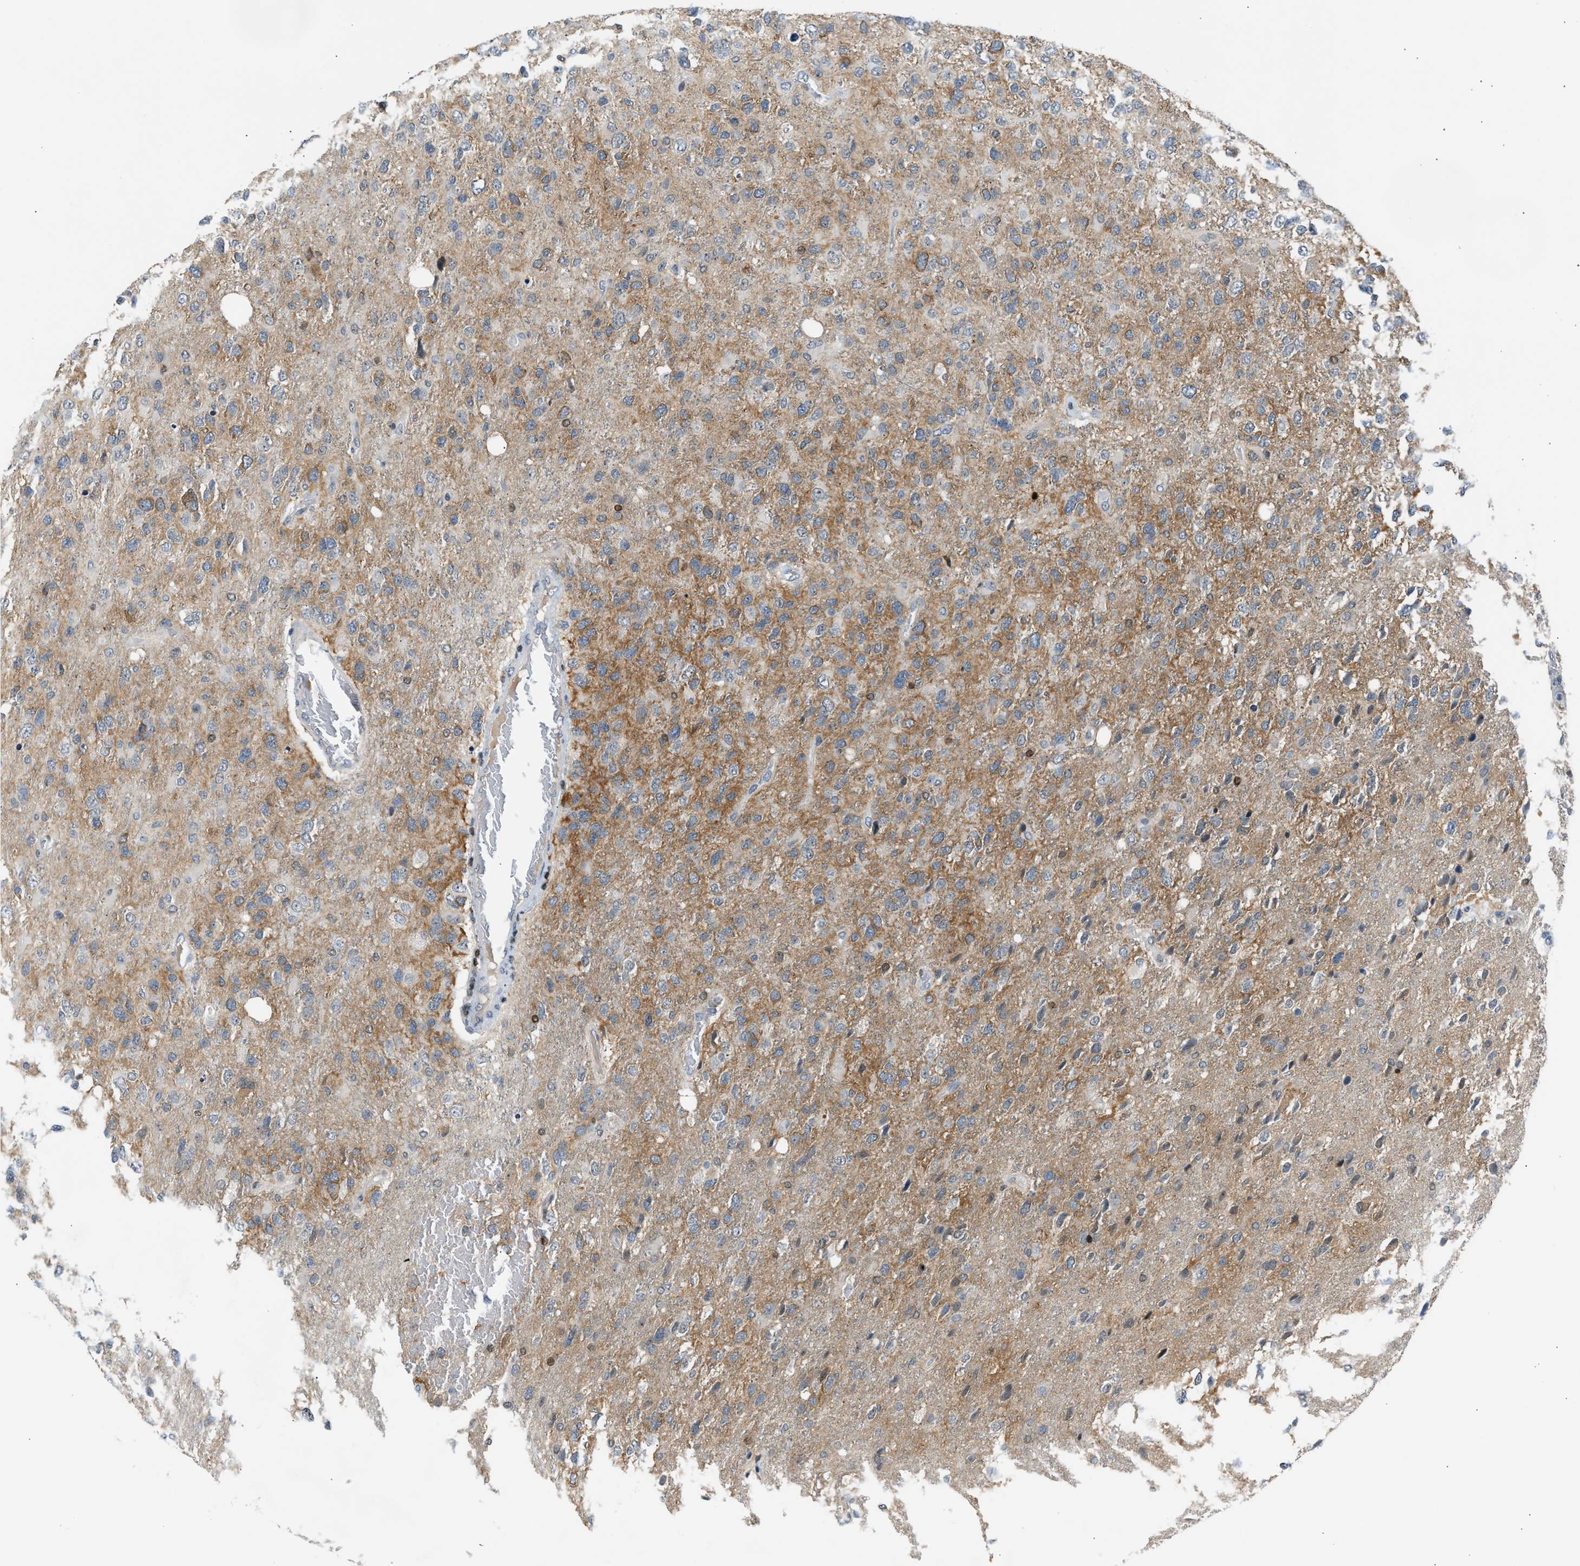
{"staining": {"intensity": "moderate", "quantity": "25%-75%", "location": "cytoplasmic/membranous"}, "tissue": "glioma", "cell_type": "Tumor cells", "image_type": "cancer", "snomed": [{"axis": "morphology", "description": "Glioma, malignant, High grade"}, {"axis": "topography", "description": "Brain"}], "caption": "Human glioma stained with a brown dye displays moderate cytoplasmic/membranous positive positivity in approximately 25%-75% of tumor cells.", "gene": "NPS", "patient": {"sex": "female", "age": 58}}